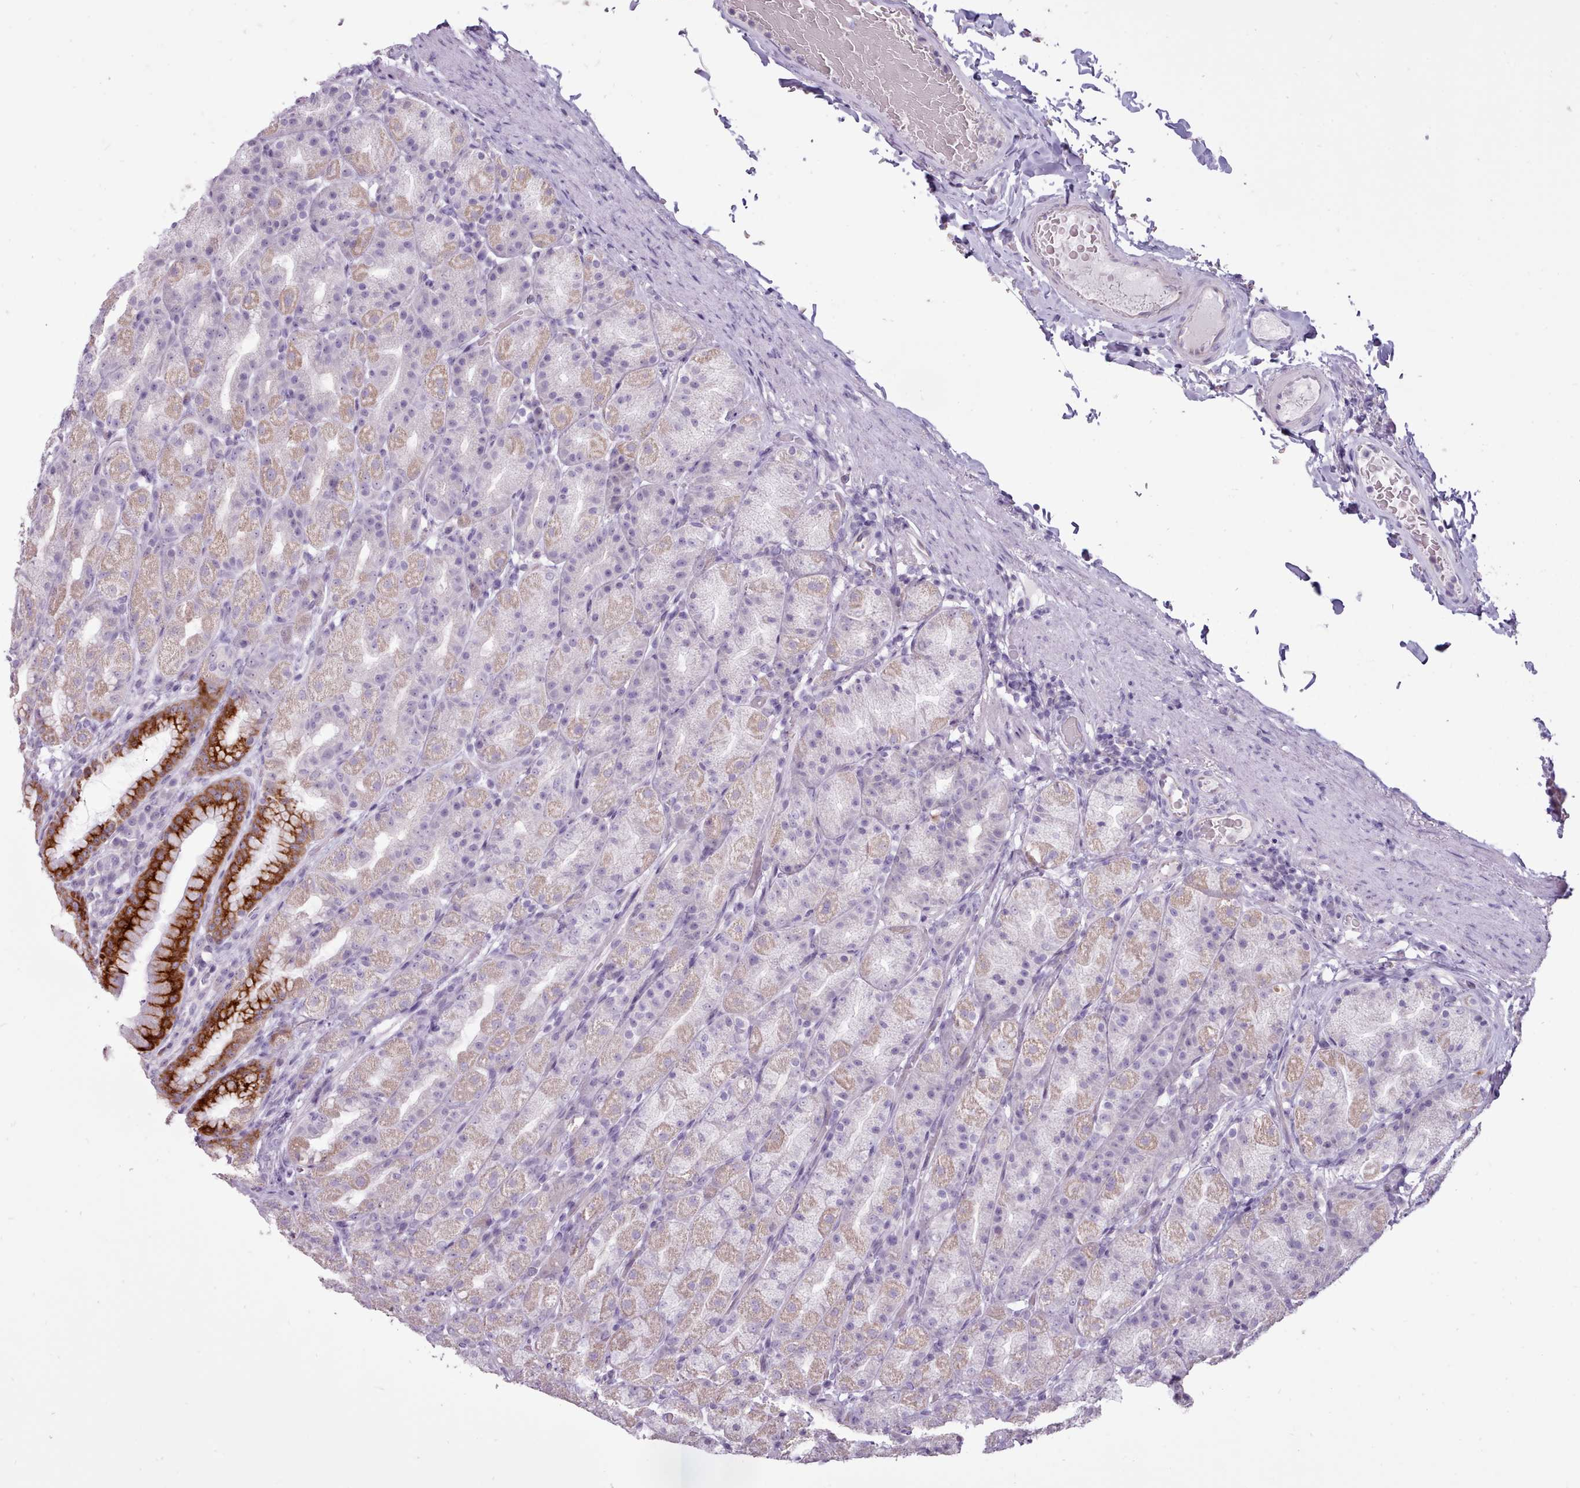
{"staining": {"intensity": "strong", "quantity": "<25%", "location": "cytoplasmic/membranous"}, "tissue": "stomach", "cell_type": "Glandular cells", "image_type": "normal", "snomed": [{"axis": "morphology", "description": "Normal tissue, NOS"}, {"axis": "topography", "description": "Stomach, upper"}, {"axis": "topography", "description": "Stomach"}], "caption": "Strong cytoplasmic/membranous protein staining is present in about <25% of glandular cells in stomach. The staining is performed using DAB (3,3'-diaminobenzidine) brown chromogen to label protein expression. The nuclei are counter-stained blue using hematoxylin.", "gene": "BDKRB2", "patient": {"sex": "male", "age": 68}}